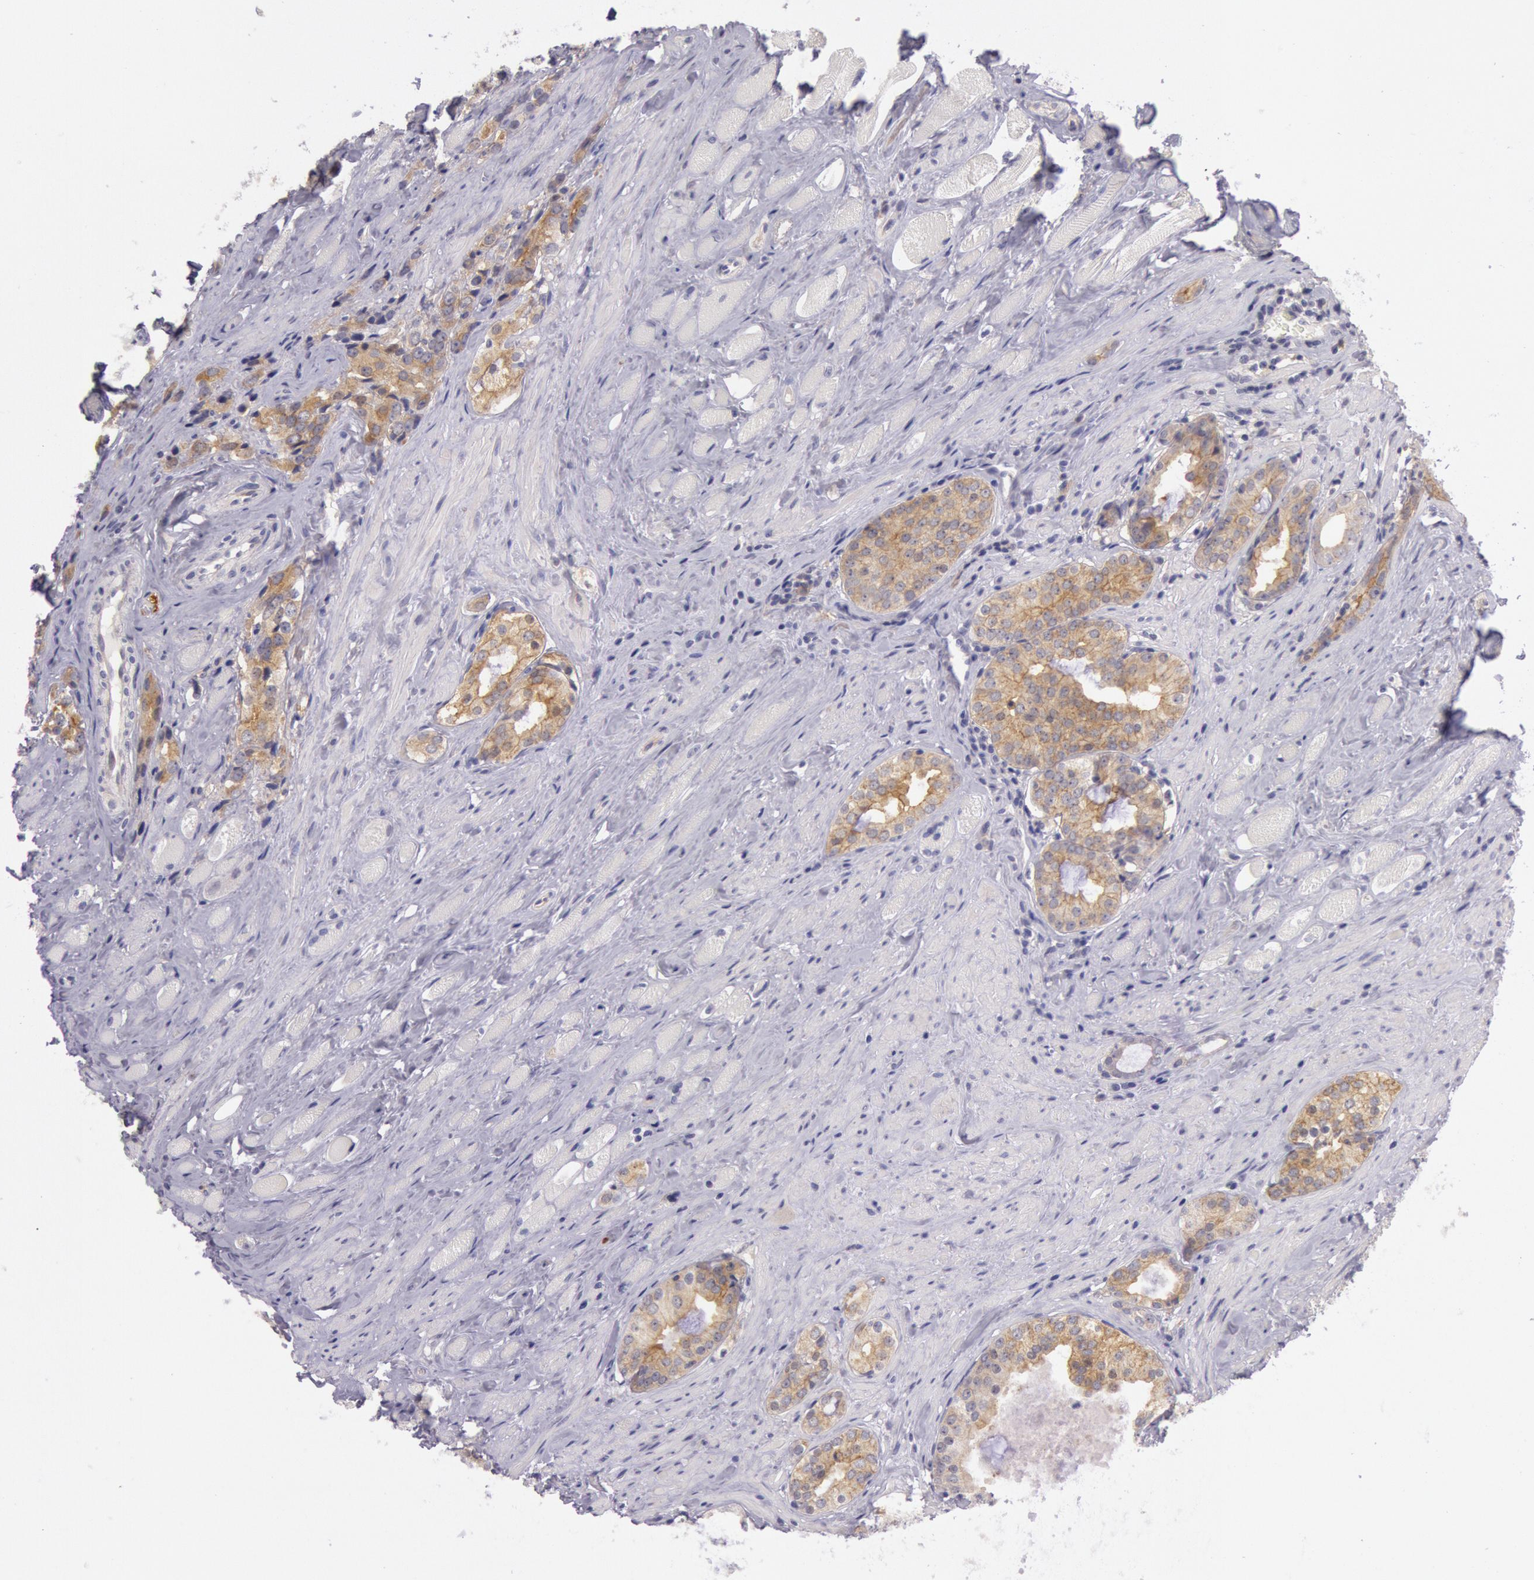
{"staining": {"intensity": "weak", "quantity": ">75%", "location": "cytoplasmic/membranous"}, "tissue": "prostate cancer", "cell_type": "Tumor cells", "image_type": "cancer", "snomed": [{"axis": "morphology", "description": "Adenocarcinoma, Medium grade"}, {"axis": "topography", "description": "Prostate"}], "caption": "There is low levels of weak cytoplasmic/membranous expression in tumor cells of prostate cancer (medium-grade adenocarcinoma), as demonstrated by immunohistochemical staining (brown color).", "gene": "MYO5A", "patient": {"sex": "male", "age": 73}}